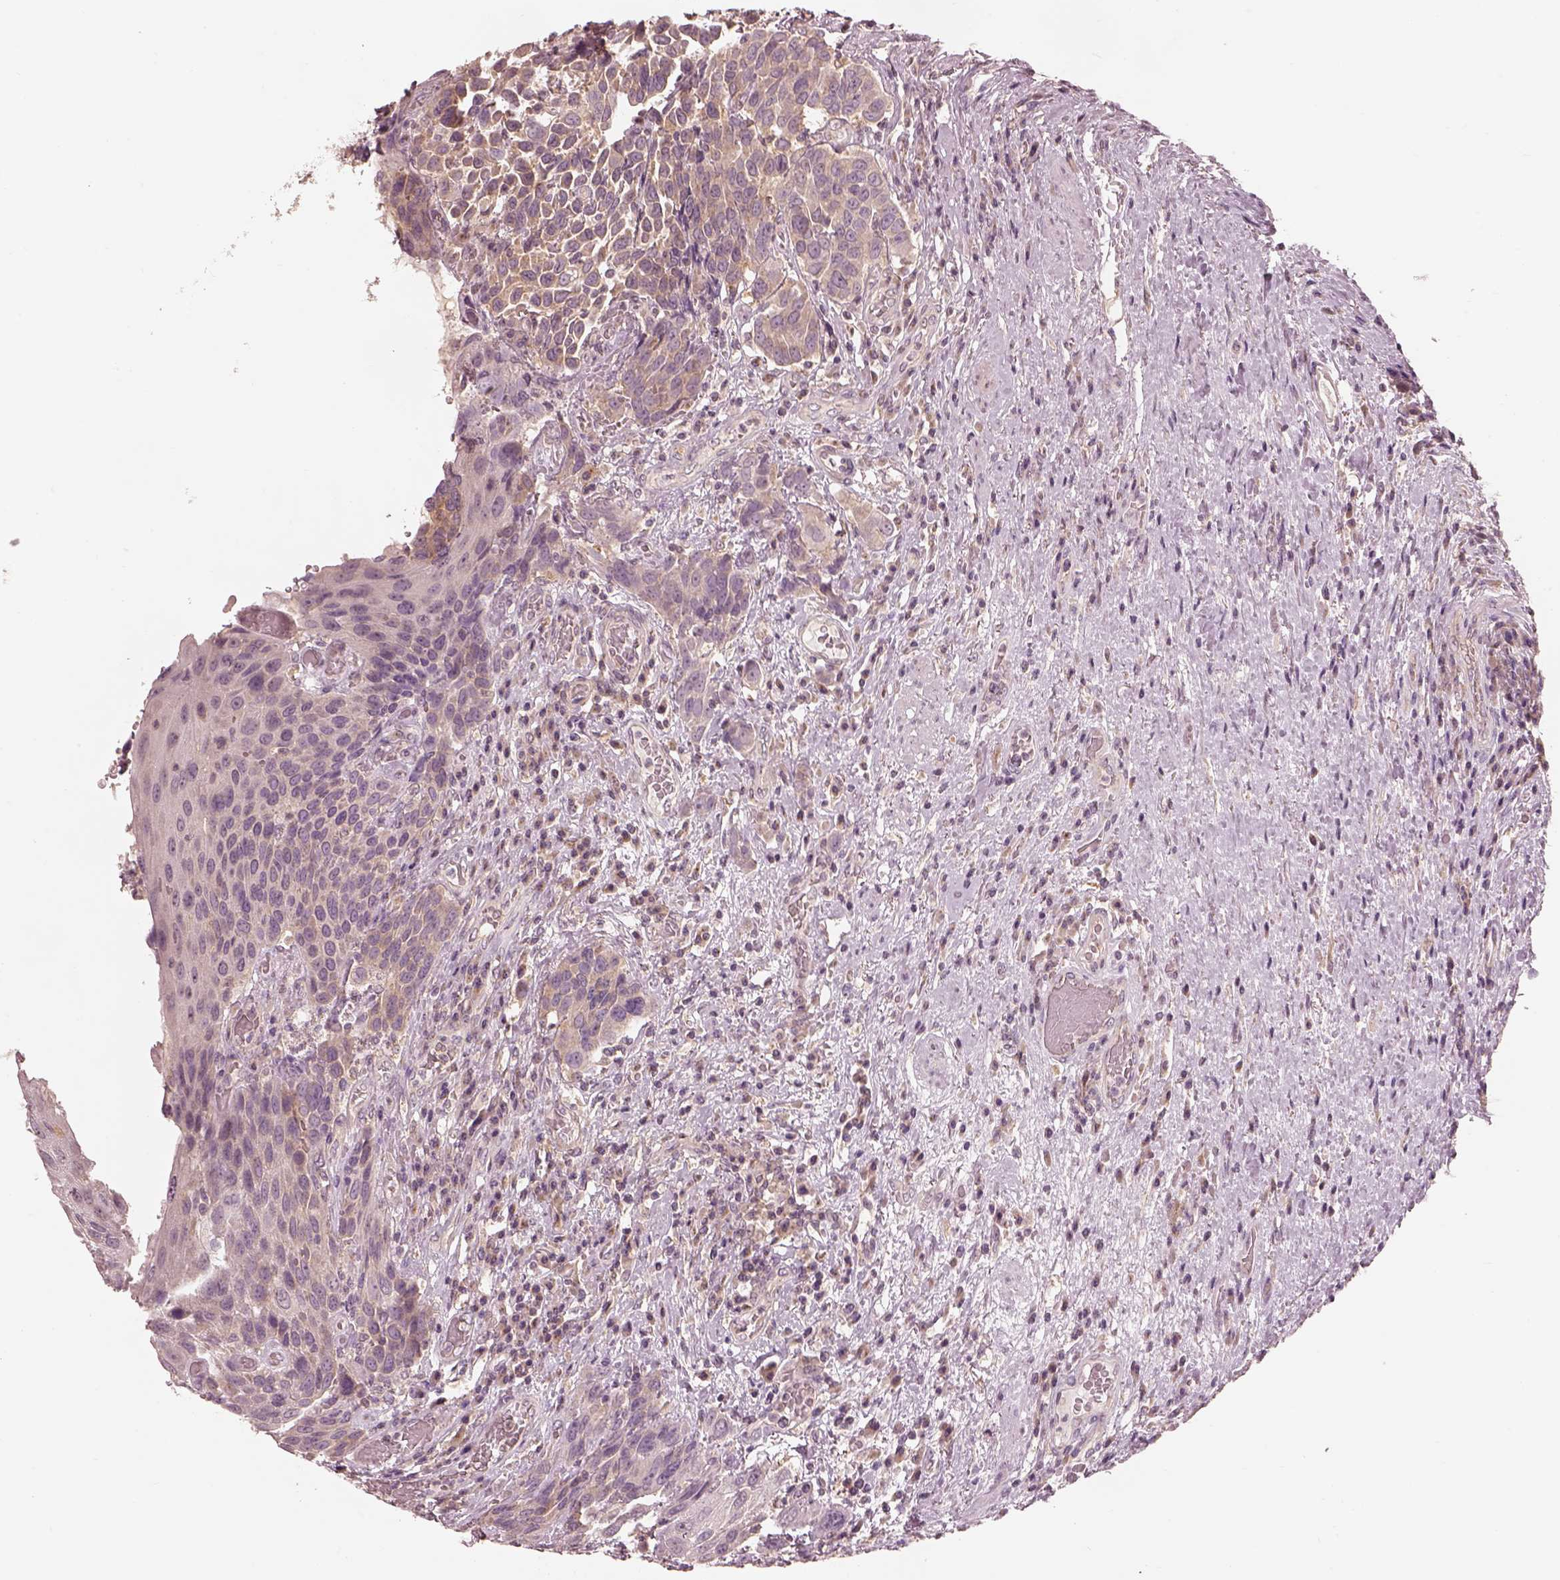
{"staining": {"intensity": "weak", "quantity": "<25%", "location": "cytoplasmic/membranous"}, "tissue": "urothelial cancer", "cell_type": "Tumor cells", "image_type": "cancer", "snomed": [{"axis": "morphology", "description": "Urothelial carcinoma, High grade"}, {"axis": "topography", "description": "Urinary bladder"}], "caption": "High power microscopy photomicrograph of an IHC image of high-grade urothelial carcinoma, revealing no significant positivity in tumor cells. The staining is performed using DAB (3,3'-diaminobenzidine) brown chromogen with nuclei counter-stained in using hematoxylin.", "gene": "PRKACG", "patient": {"sex": "female", "age": 70}}